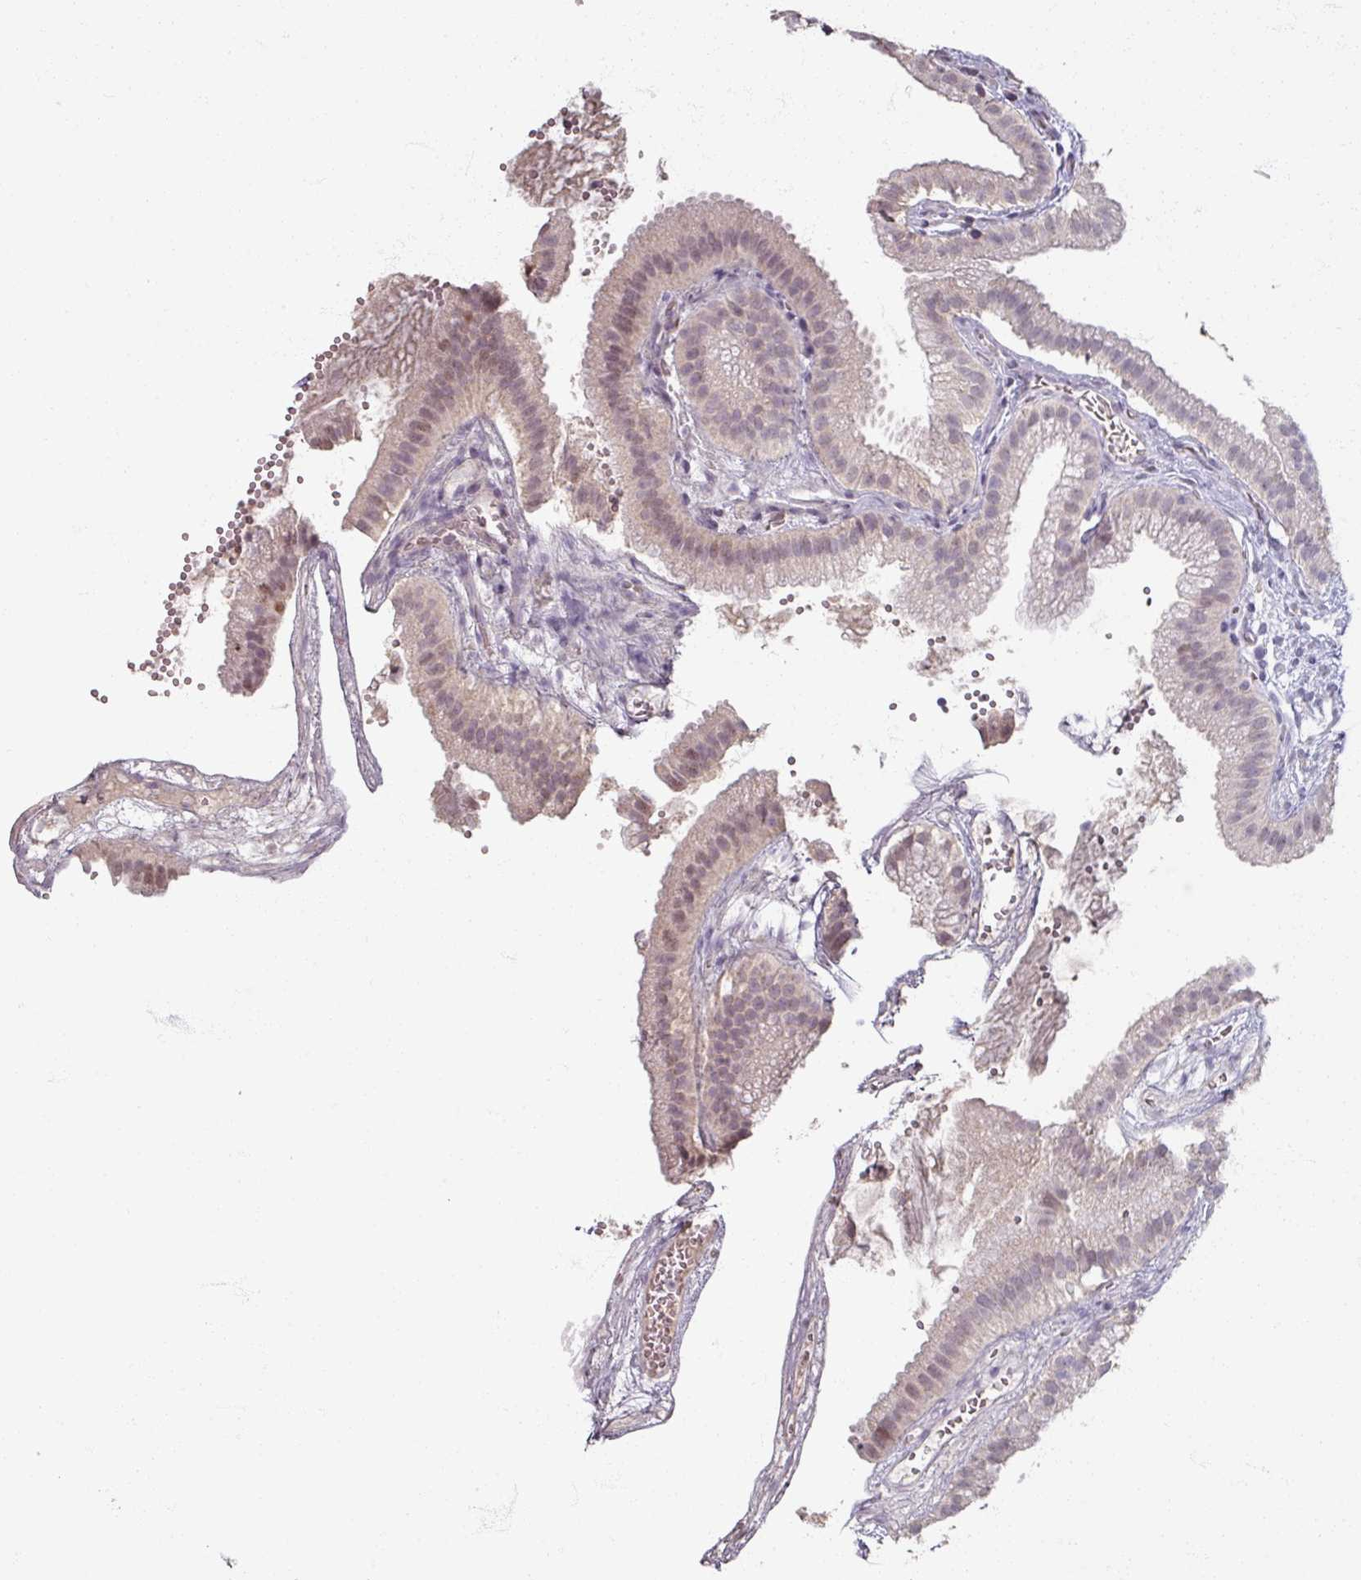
{"staining": {"intensity": "negative", "quantity": "none", "location": "none"}, "tissue": "gallbladder", "cell_type": "Glandular cells", "image_type": "normal", "snomed": [{"axis": "morphology", "description": "Normal tissue, NOS"}, {"axis": "topography", "description": "Gallbladder"}], "caption": "Histopathology image shows no protein positivity in glandular cells of normal gallbladder.", "gene": "SOX11", "patient": {"sex": "female", "age": 63}}